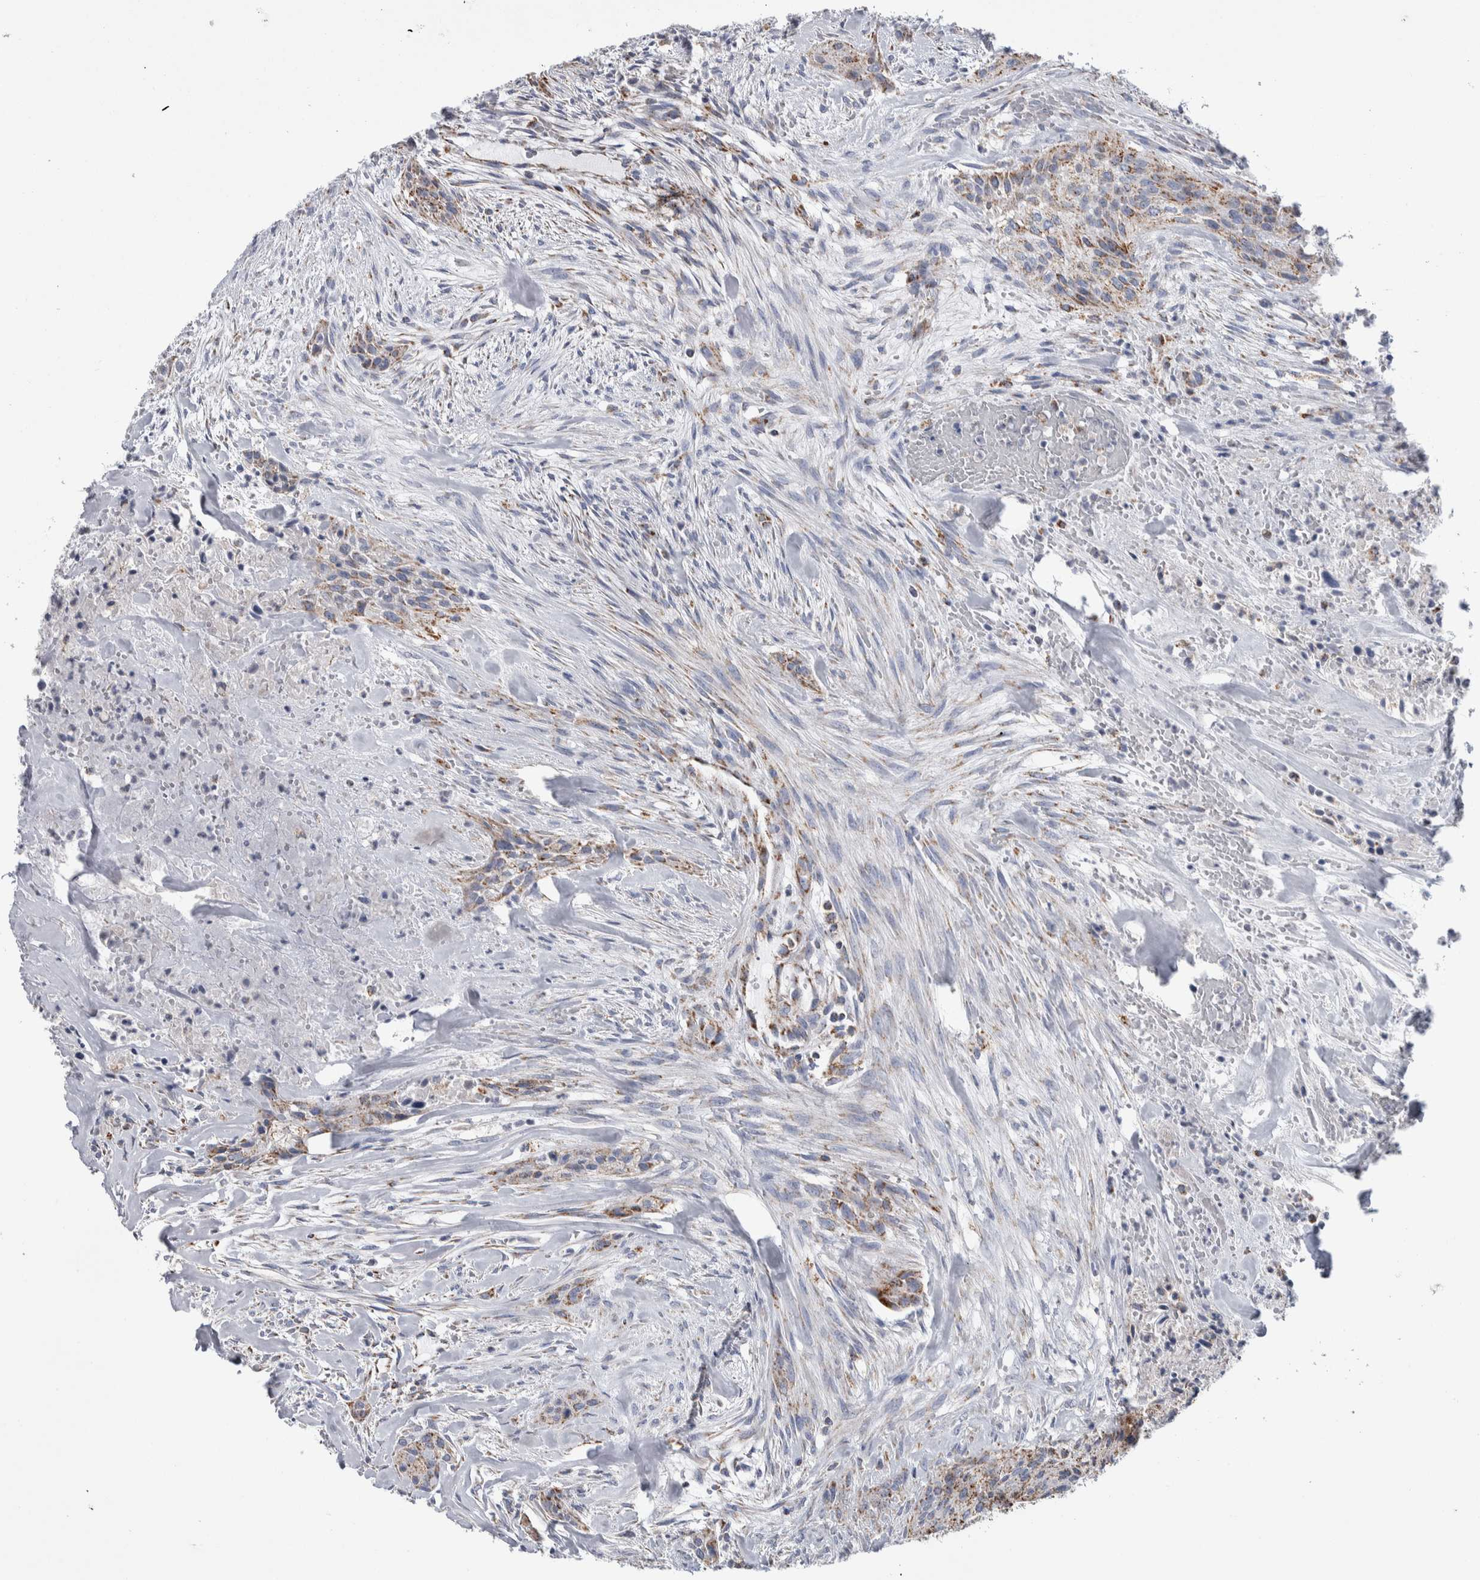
{"staining": {"intensity": "moderate", "quantity": ">75%", "location": "cytoplasmic/membranous"}, "tissue": "urothelial cancer", "cell_type": "Tumor cells", "image_type": "cancer", "snomed": [{"axis": "morphology", "description": "Urothelial carcinoma, High grade"}, {"axis": "topography", "description": "Urinary bladder"}], "caption": "Brown immunohistochemical staining in human urothelial carcinoma (high-grade) demonstrates moderate cytoplasmic/membranous staining in about >75% of tumor cells.", "gene": "ETFA", "patient": {"sex": "male", "age": 35}}